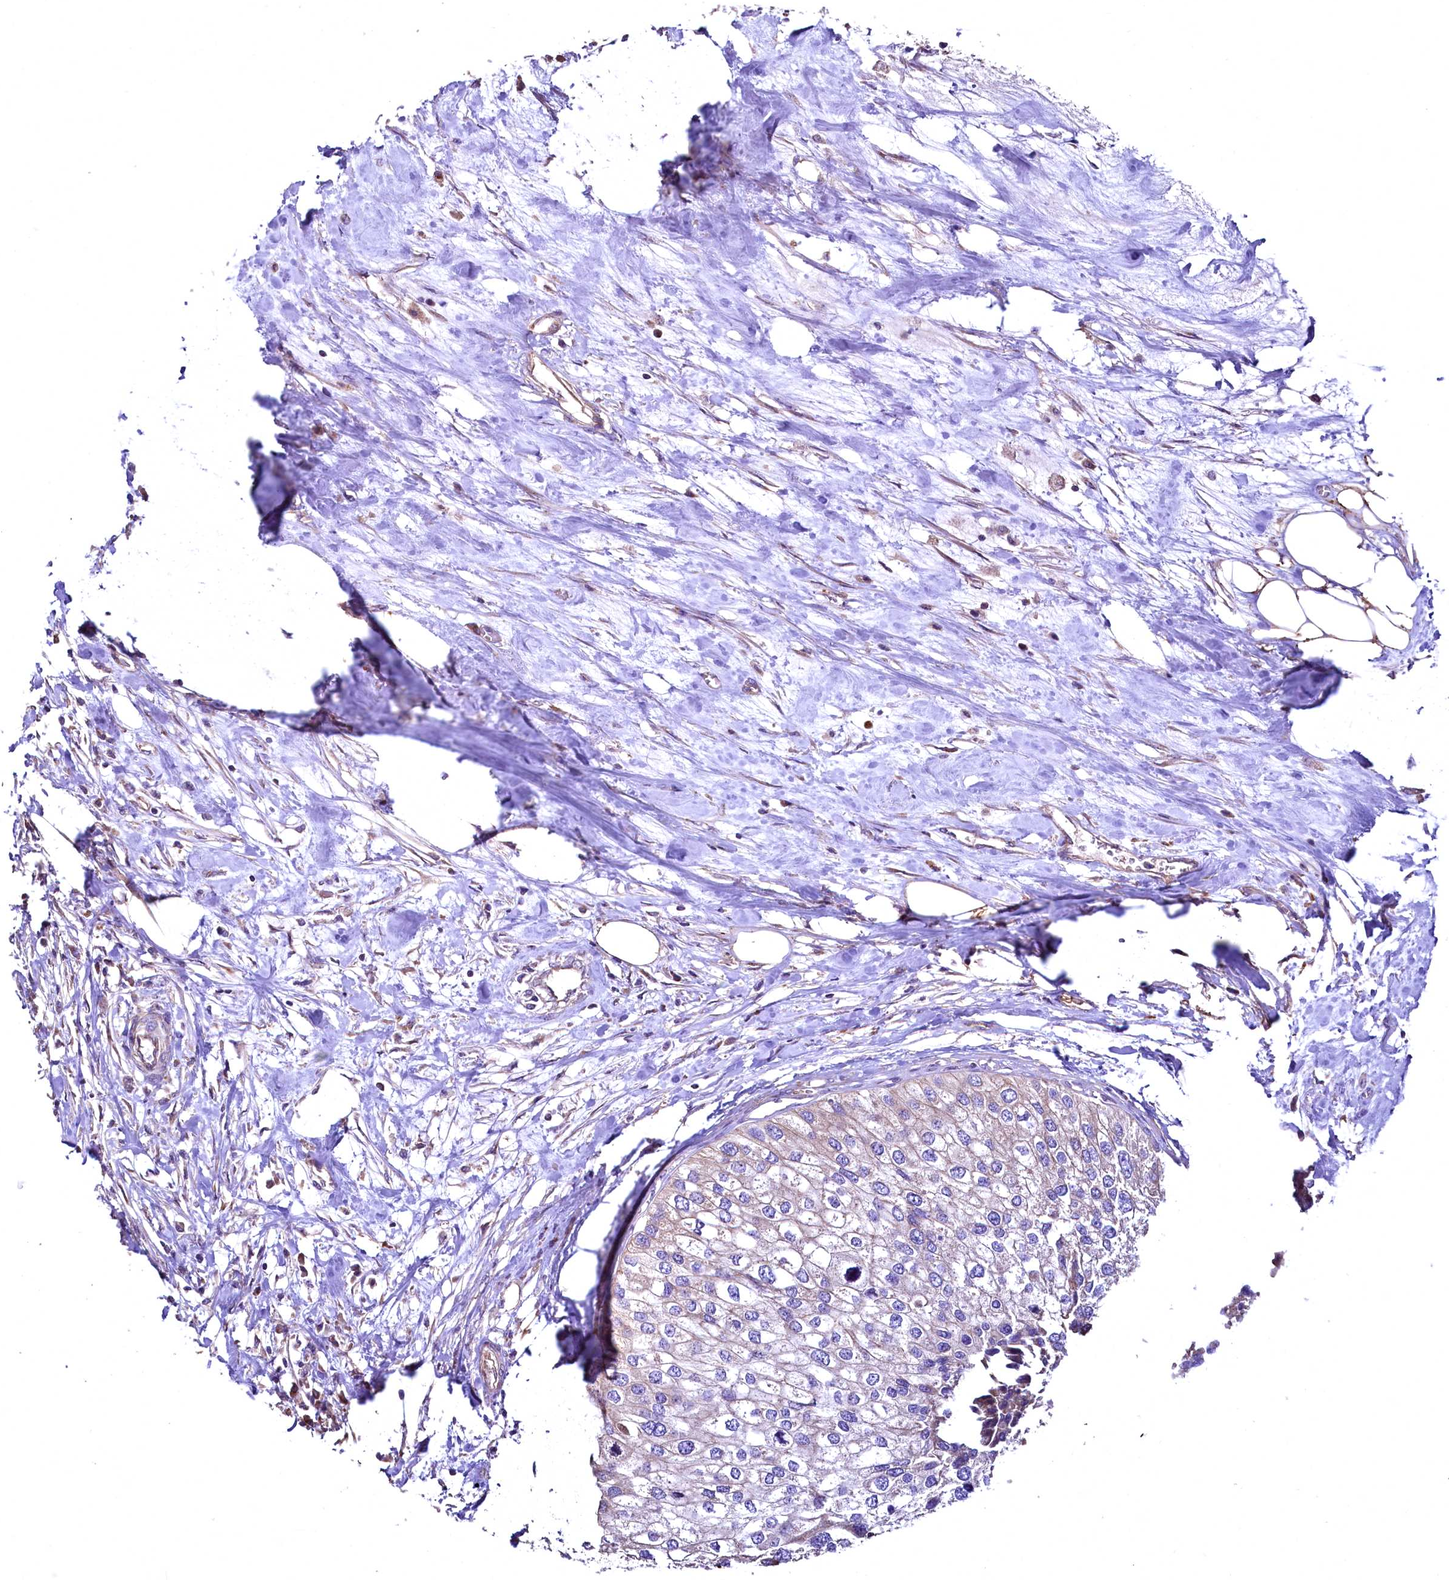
{"staining": {"intensity": "negative", "quantity": "none", "location": "none"}, "tissue": "urothelial cancer", "cell_type": "Tumor cells", "image_type": "cancer", "snomed": [{"axis": "morphology", "description": "Urothelial carcinoma, High grade"}, {"axis": "topography", "description": "Urinary bladder"}], "caption": "Immunohistochemical staining of urothelial cancer displays no significant expression in tumor cells.", "gene": "TBCEL", "patient": {"sex": "male", "age": 64}}